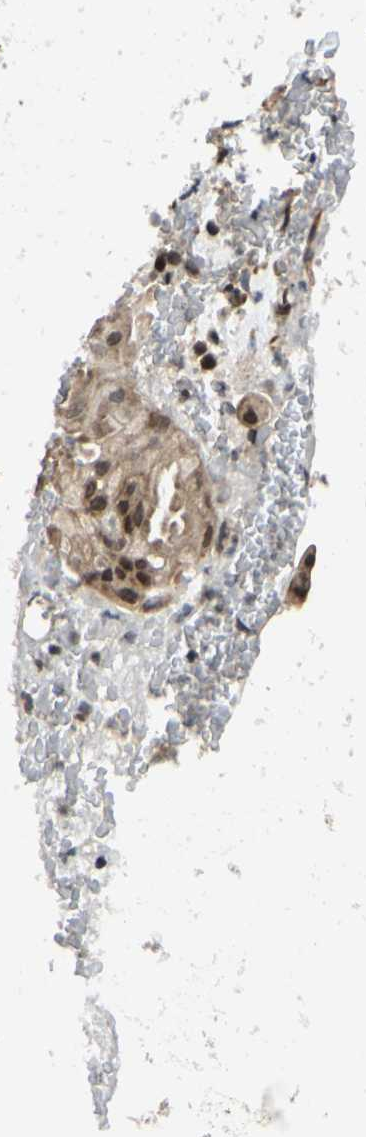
{"staining": {"intensity": "moderate", "quantity": ">75%", "location": "cytoplasmic/membranous,nuclear"}, "tissue": "liver cancer", "cell_type": "Tumor cells", "image_type": "cancer", "snomed": [{"axis": "morphology", "description": "Cholangiocarcinoma"}, {"axis": "topography", "description": "Liver"}], "caption": "The micrograph reveals staining of liver cancer, revealing moderate cytoplasmic/membranous and nuclear protein staining (brown color) within tumor cells. The protein is stained brown, and the nuclei are stained in blue (DAB (3,3'-diaminobenzidine) IHC with brightfield microscopy, high magnification).", "gene": "BRMS1", "patient": {"sex": "female", "age": 68}}